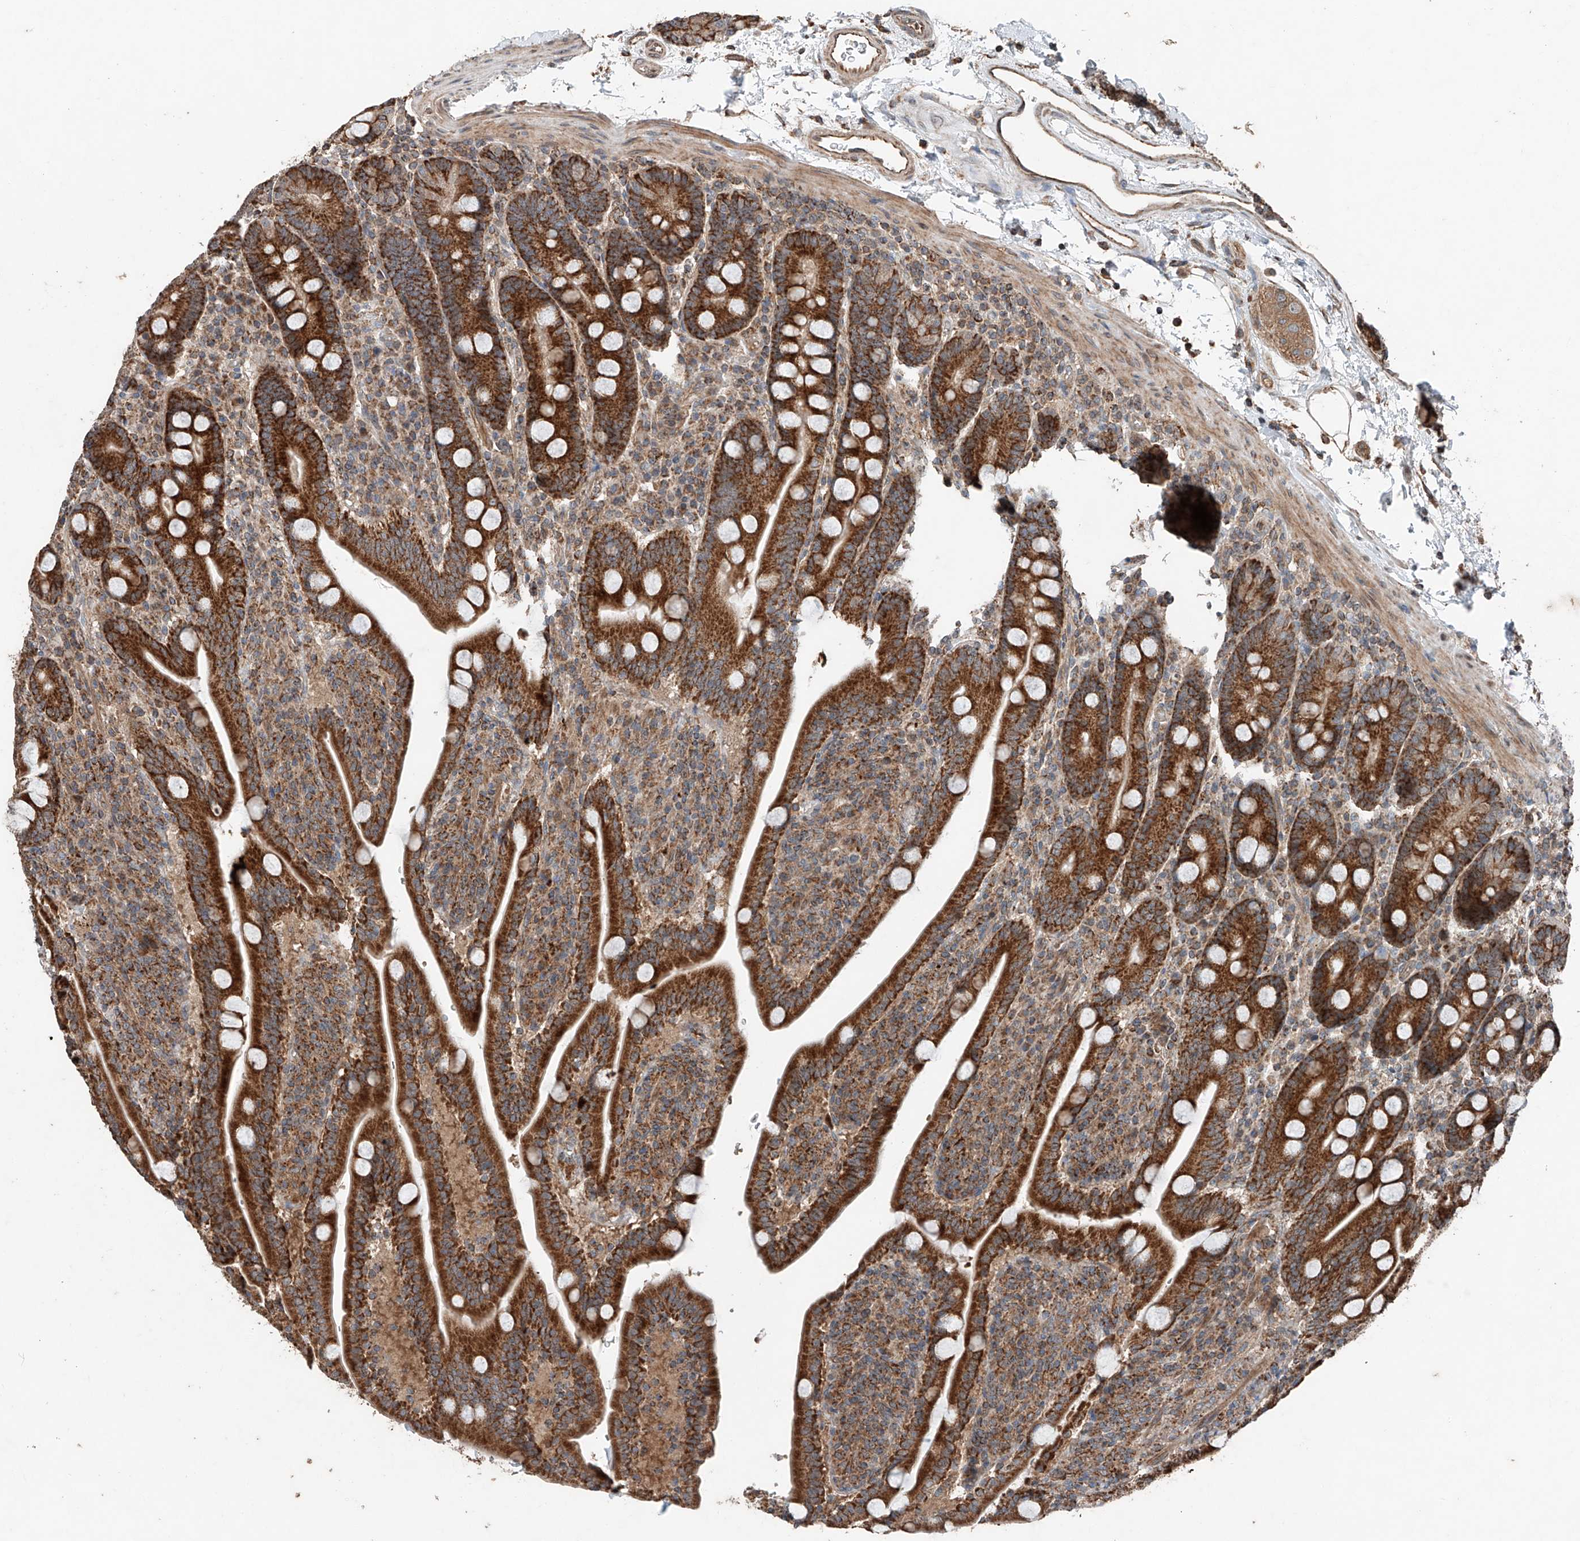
{"staining": {"intensity": "strong", "quantity": ">75%", "location": "cytoplasmic/membranous"}, "tissue": "duodenum", "cell_type": "Glandular cells", "image_type": "normal", "snomed": [{"axis": "morphology", "description": "Normal tissue, NOS"}, {"axis": "topography", "description": "Duodenum"}], "caption": "Immunohistochemistry histopathology image of unremarkable duodenum: human duodenum stained using IHC shows high levels of strong protein expression localized specifically in the cytoplasmic/membranous of glandular cells, appearing as a cytoplasmic/membranous brown color.", "gene": "AP4B1", "patient": {"sex": "male", "age": 35}}